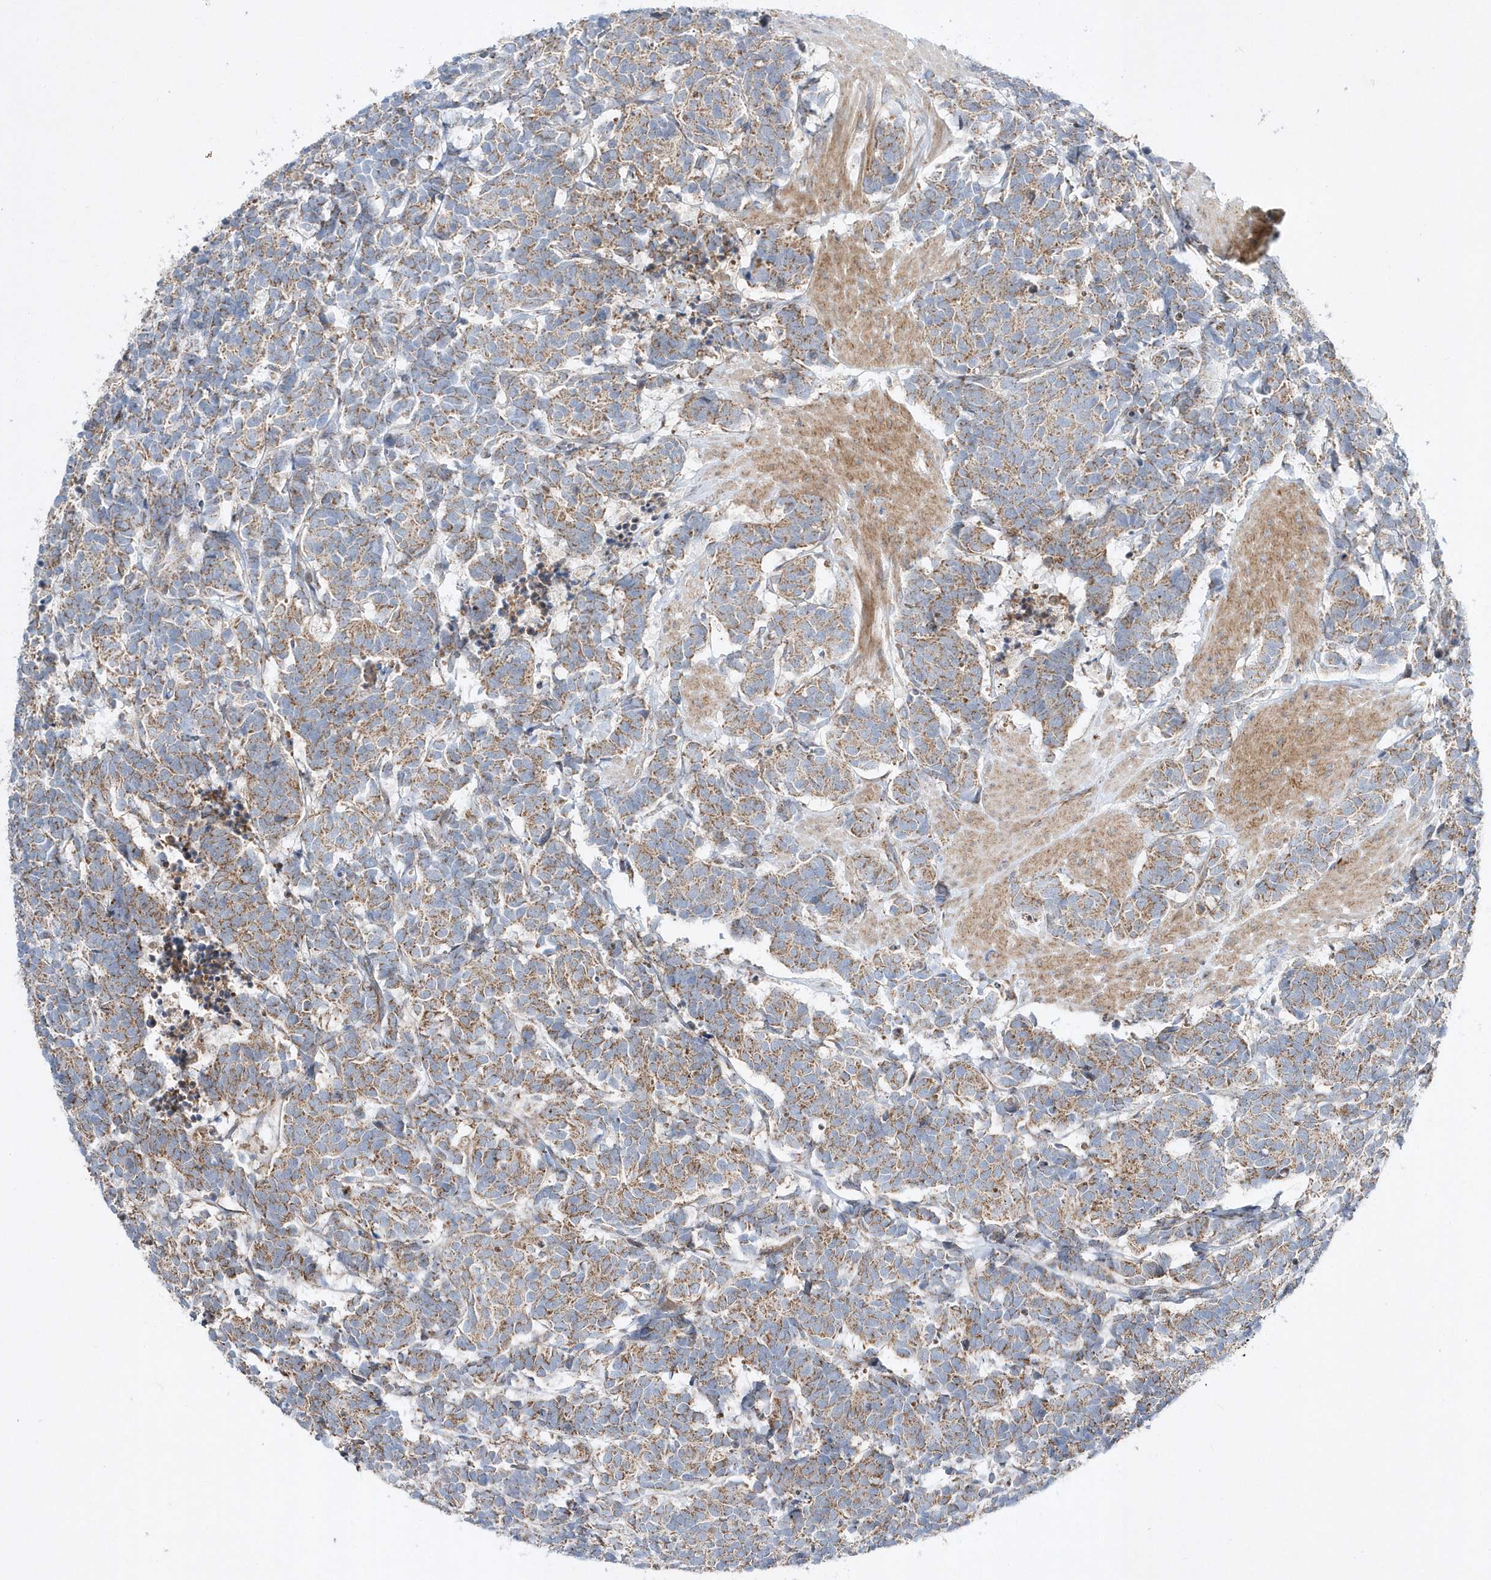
{"staining": {"intensity": "moderate", "quantity": ">75%", "location": "cytoplasmic/membranous"}, "tissue": "carcinoid", "cell_type": "Tumor cells", "image_type": "cancer", "snomed": [{"axis": "morphology", "description": "Carcinoma, NOS"}, {"axis": "morphology", "description": "Carcinoid, malignant, NOS"}, {"axis": "topography", "description": "Urinary bladder"}], "caption": "Human carcinoid stained for a protein (brown) displays moderate cytoplasmic/membranous positive expression in approximately >75% of tumor cells.", "gene": "OPA1", "patient": {"sex": "male", "age": 57}}